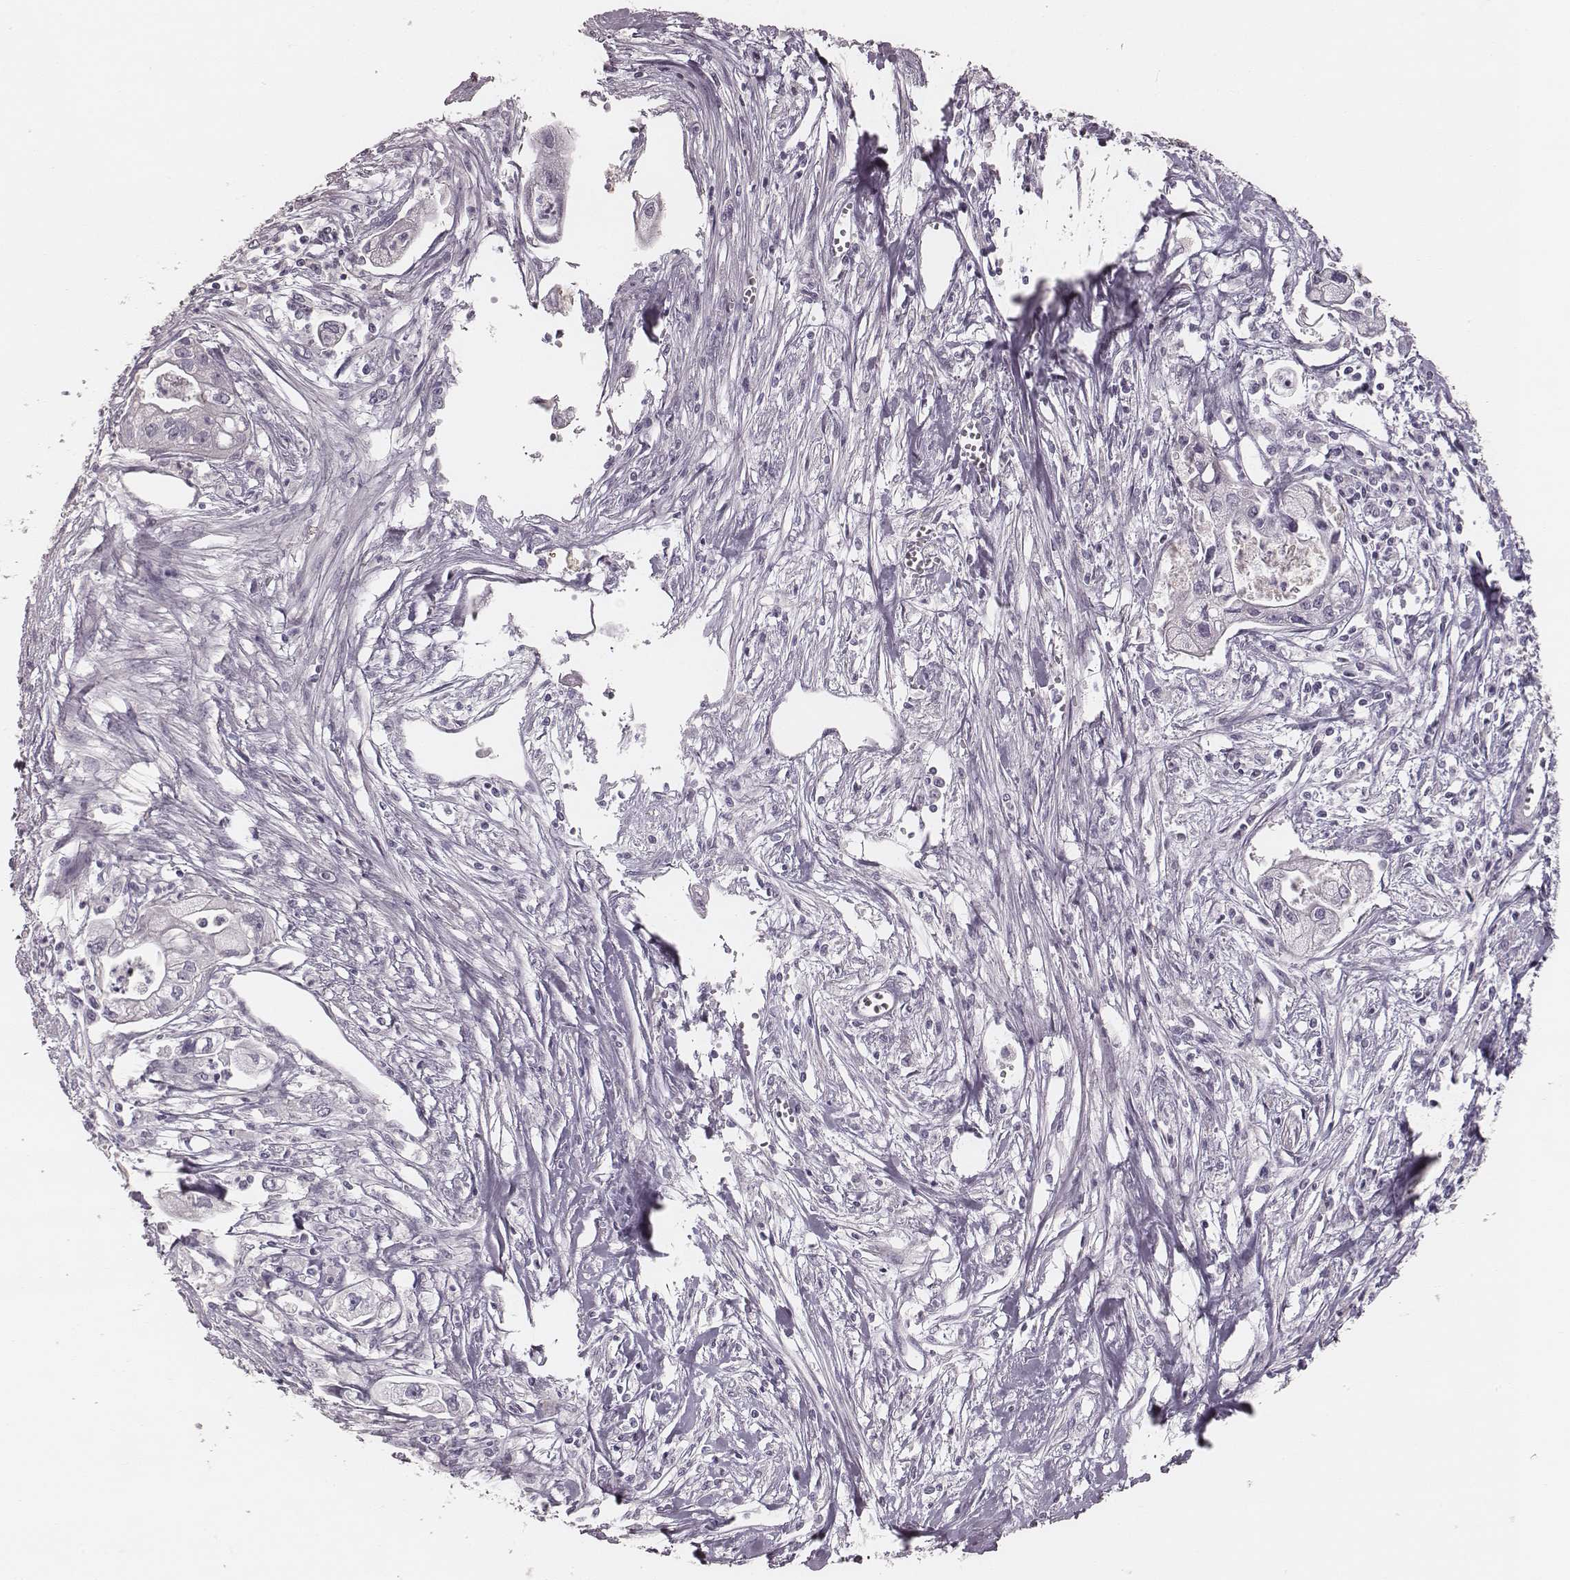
{"staining": {"intensity": "negative", "quantity": "none", "location": "none"}, "tissue": "pancreatic cancer", "cell_type": "Tumor cells", "image_type": "cancer", "snomed": [{"axis": "morphology", "description": "Adenocarcinoma, NOS"}, {"axis": "topography", "description": "Pancreas"}], "caption": "Immunohistochemistry micrograph of human pancreatic cancer (adenocarcinoma) stained for a protein (brown), which exhibits no positivity in tumor cells. Brightfield microscopy of immunohistochemistry stained with DAB (brown) and hematoxylin (blue), captured at high magnification.", "gene": "ZP4", "patient": {"sex": "male", "age": 70}}